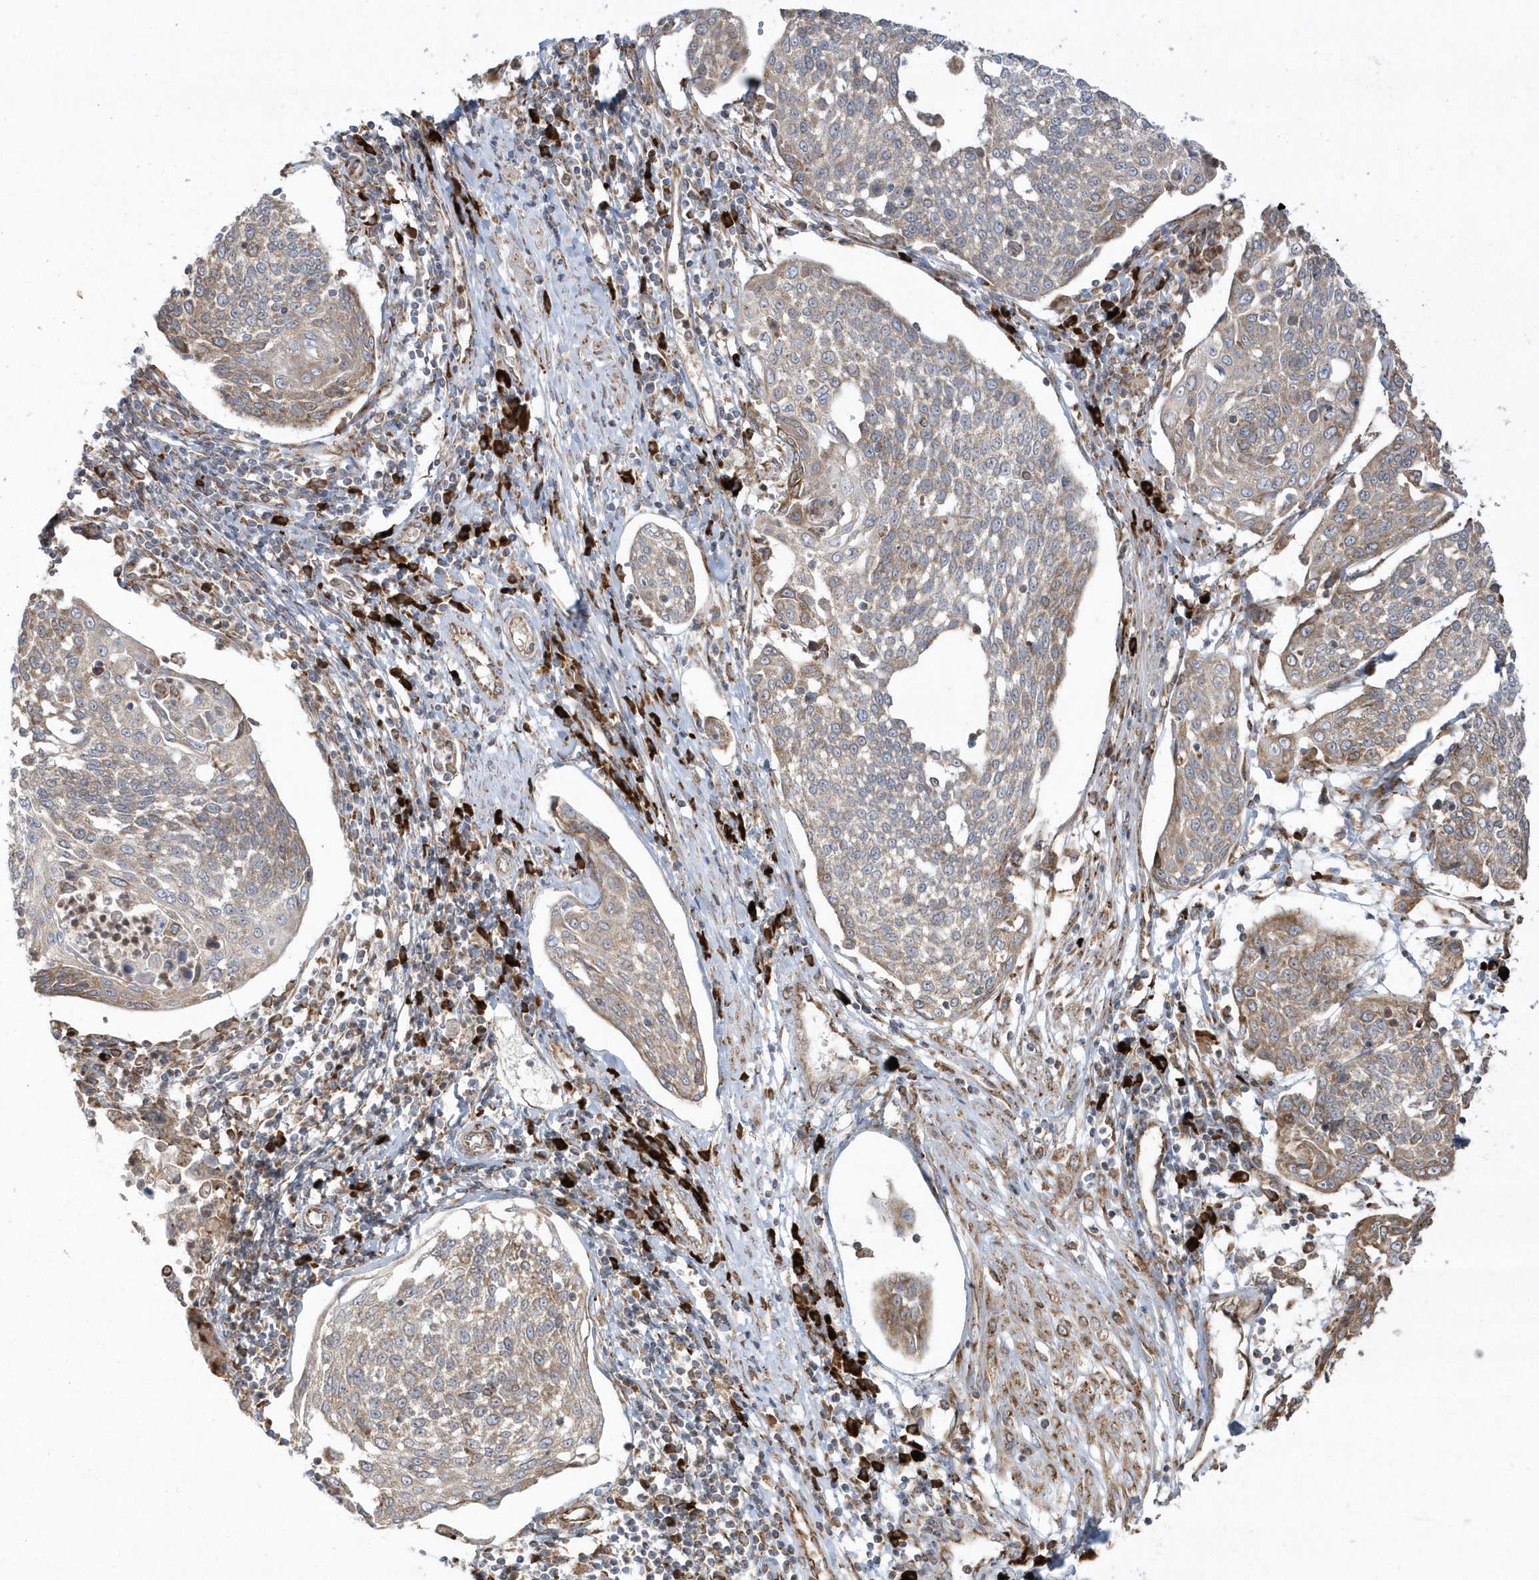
{"staining": {"intensity": "moderate", "quantity": "25%-75%", "location": "cytoplasmic/membranous"}, "tissue": "cervical cancer", "cell_type": "Tumor cells", "image_type": "cancer", "snomed": [{"axis": "morphology", "description": "Squamous cell carcinoma, NOS"}, {"axis": "topography", "description": "Cervix"}], "caption": "Approximately 25%-75% of tumor cells in cervical squamous cell carcinoma show moderate cytoplasmic/membranous protein staining as visualized by brown immunohistochemical staining.", "gene": "SH3BP2", "patient": {"sex": "female", "age": 34}}